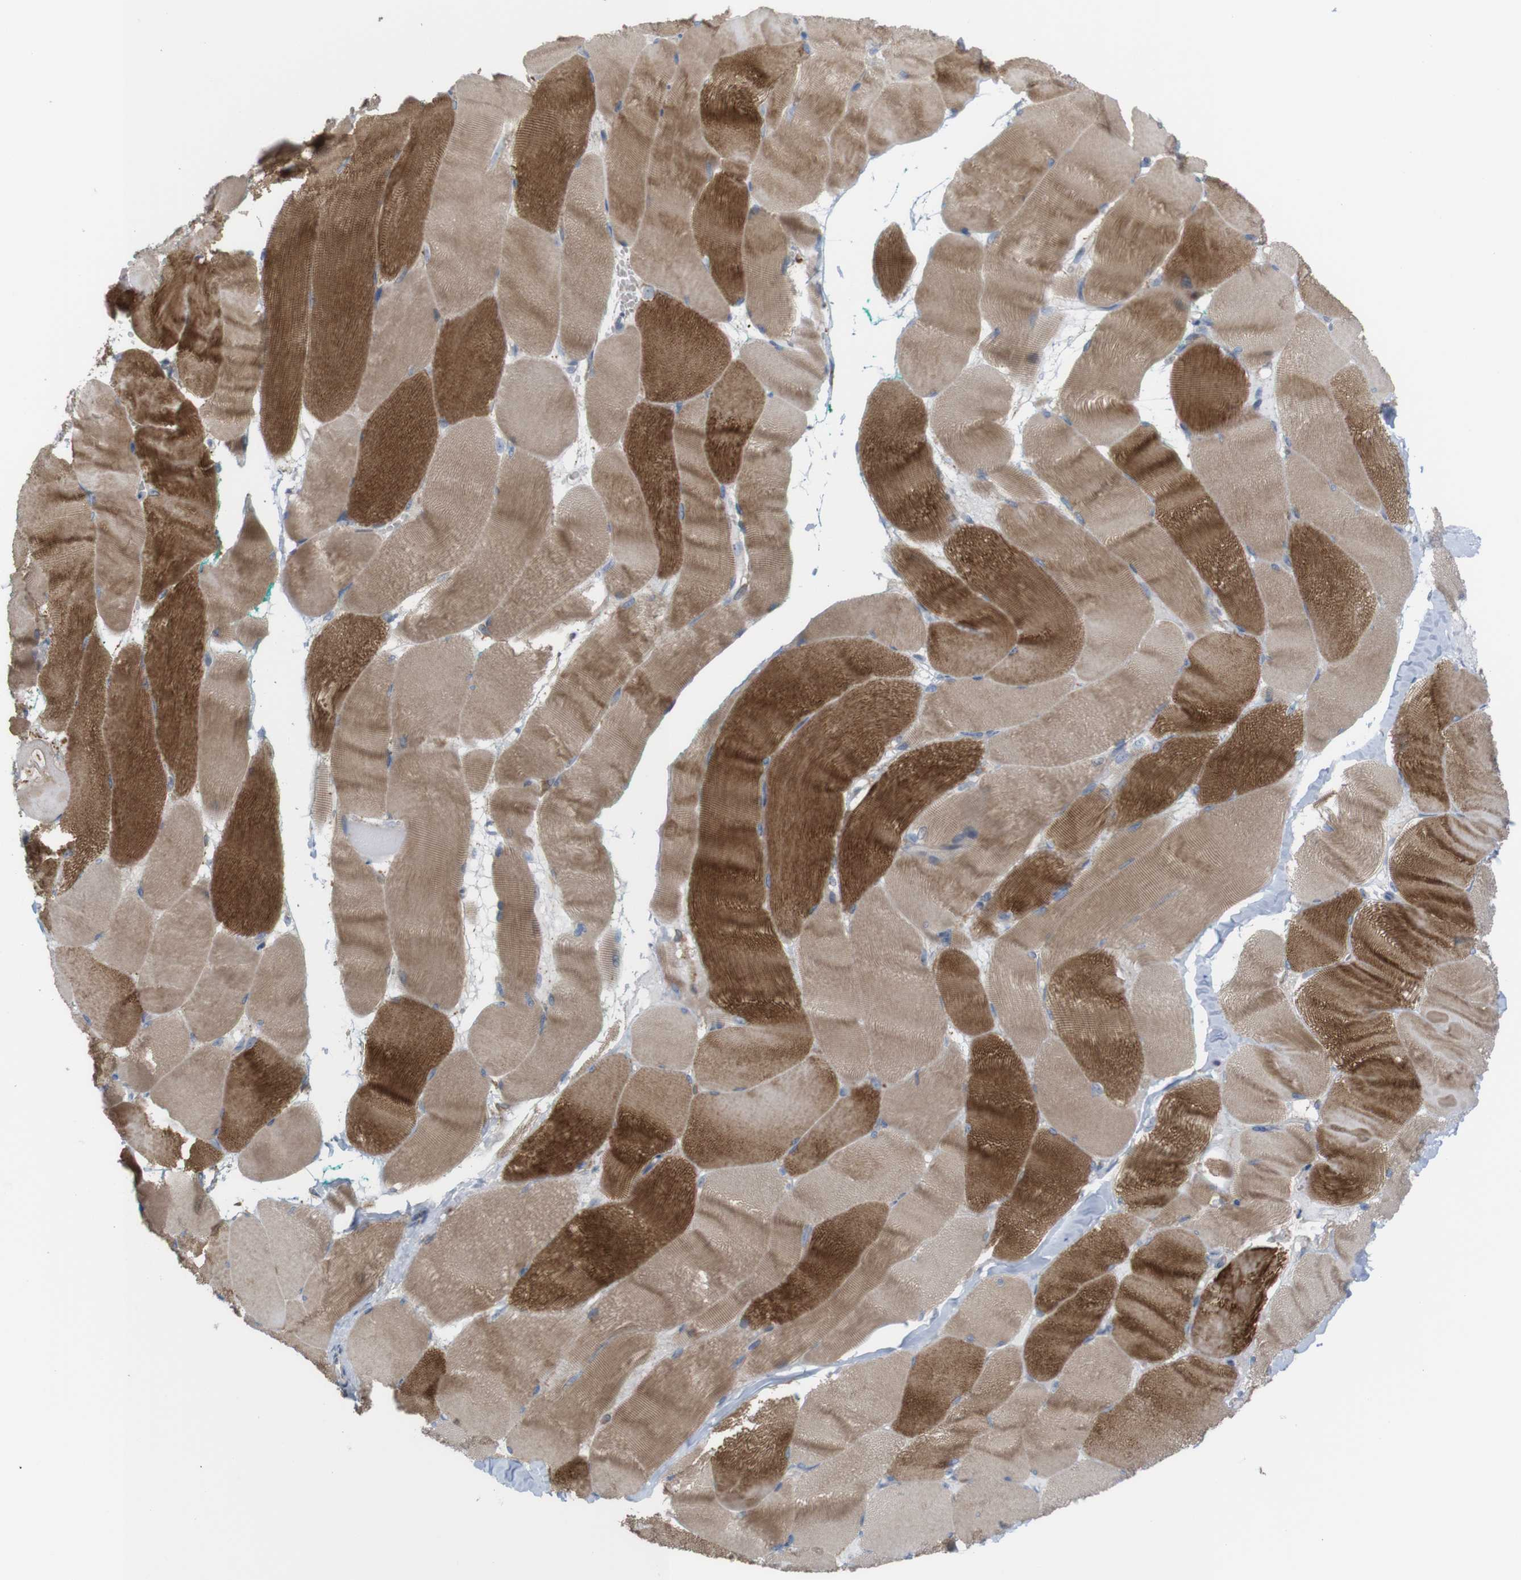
{"staining": {"intensity": "moderate", "quantity": ">75%", "location": "cytoplasmic/membranous"}, "tissue": "skeletal muscle", "cell_type": "Myocytes", "image_type": "normal", "snomed": [{"axis": "morphology", "description": "Normal tissue, NOS"}, {"axis": "morphology", "description": "Squamous cell carcinoma, NOS"}, {"axis": "topography", "description": "Skeletal muscle"}], "caption": "An immunohistochemistry micrograph of unremarkable tissue is shown. Protein staining in brown highlights moderate cytoplasmic/membranous positivity in skeletal muscle within myocytes.", "gene": "PTPRR", "patient": {"sex": "male", "age": 51}}